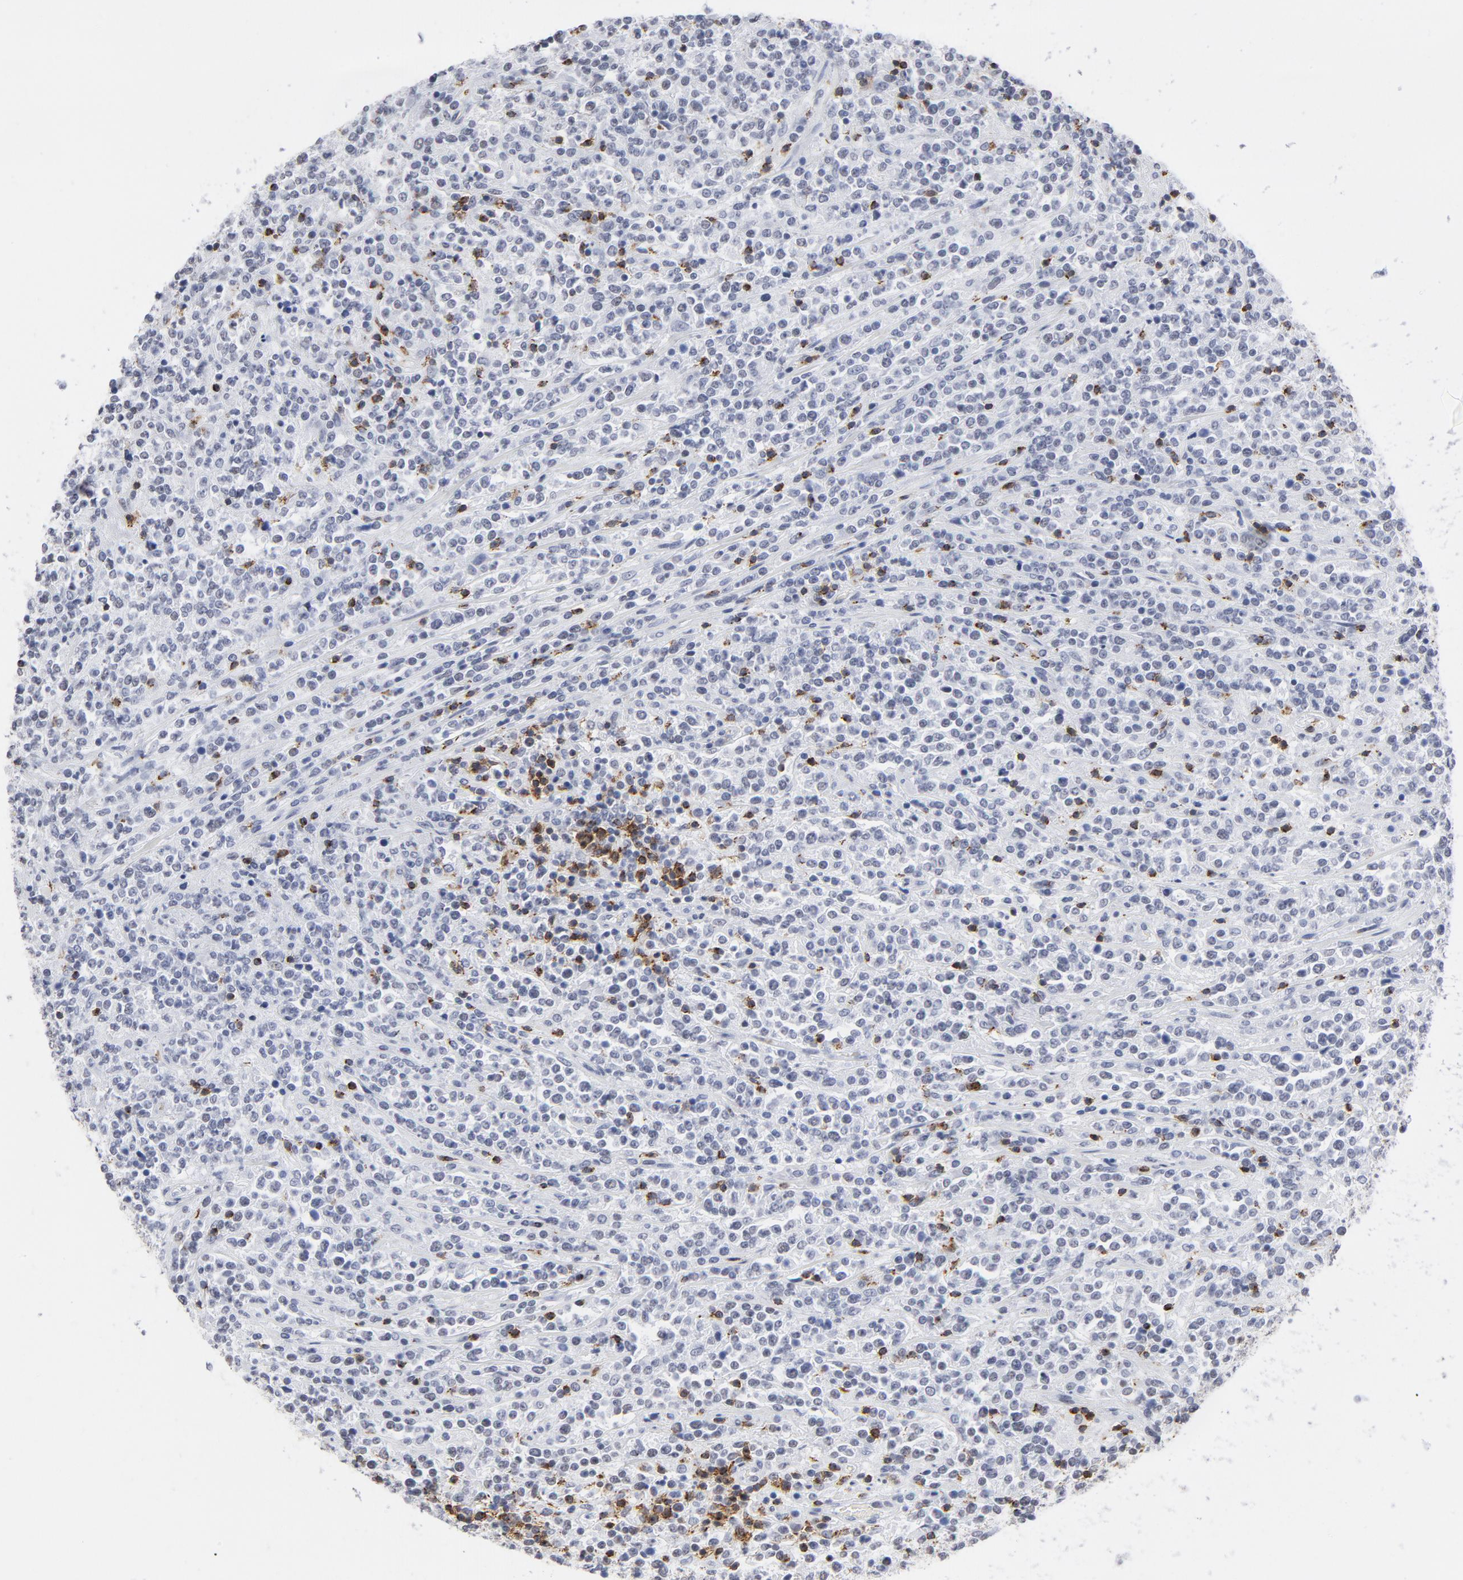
{"staining": {"intensity": "negative", "quantity": "none", "location": "none"}, "tissue": "lymphoma", "cell_type": "Tumor cells", "image_type": "cancer", "snomed": [{"axis": "morphology", "description": "Malignant lymphoma, non-Hodgkin's type, High grade"}, {"axis": "topography", "description": "Soft tissue"}], "caption": "The histopathology image demonstrates no staining of tumor cells in lymphoma.", "gene": "CD2", "patient": {"sex": "male", "age": 18}}